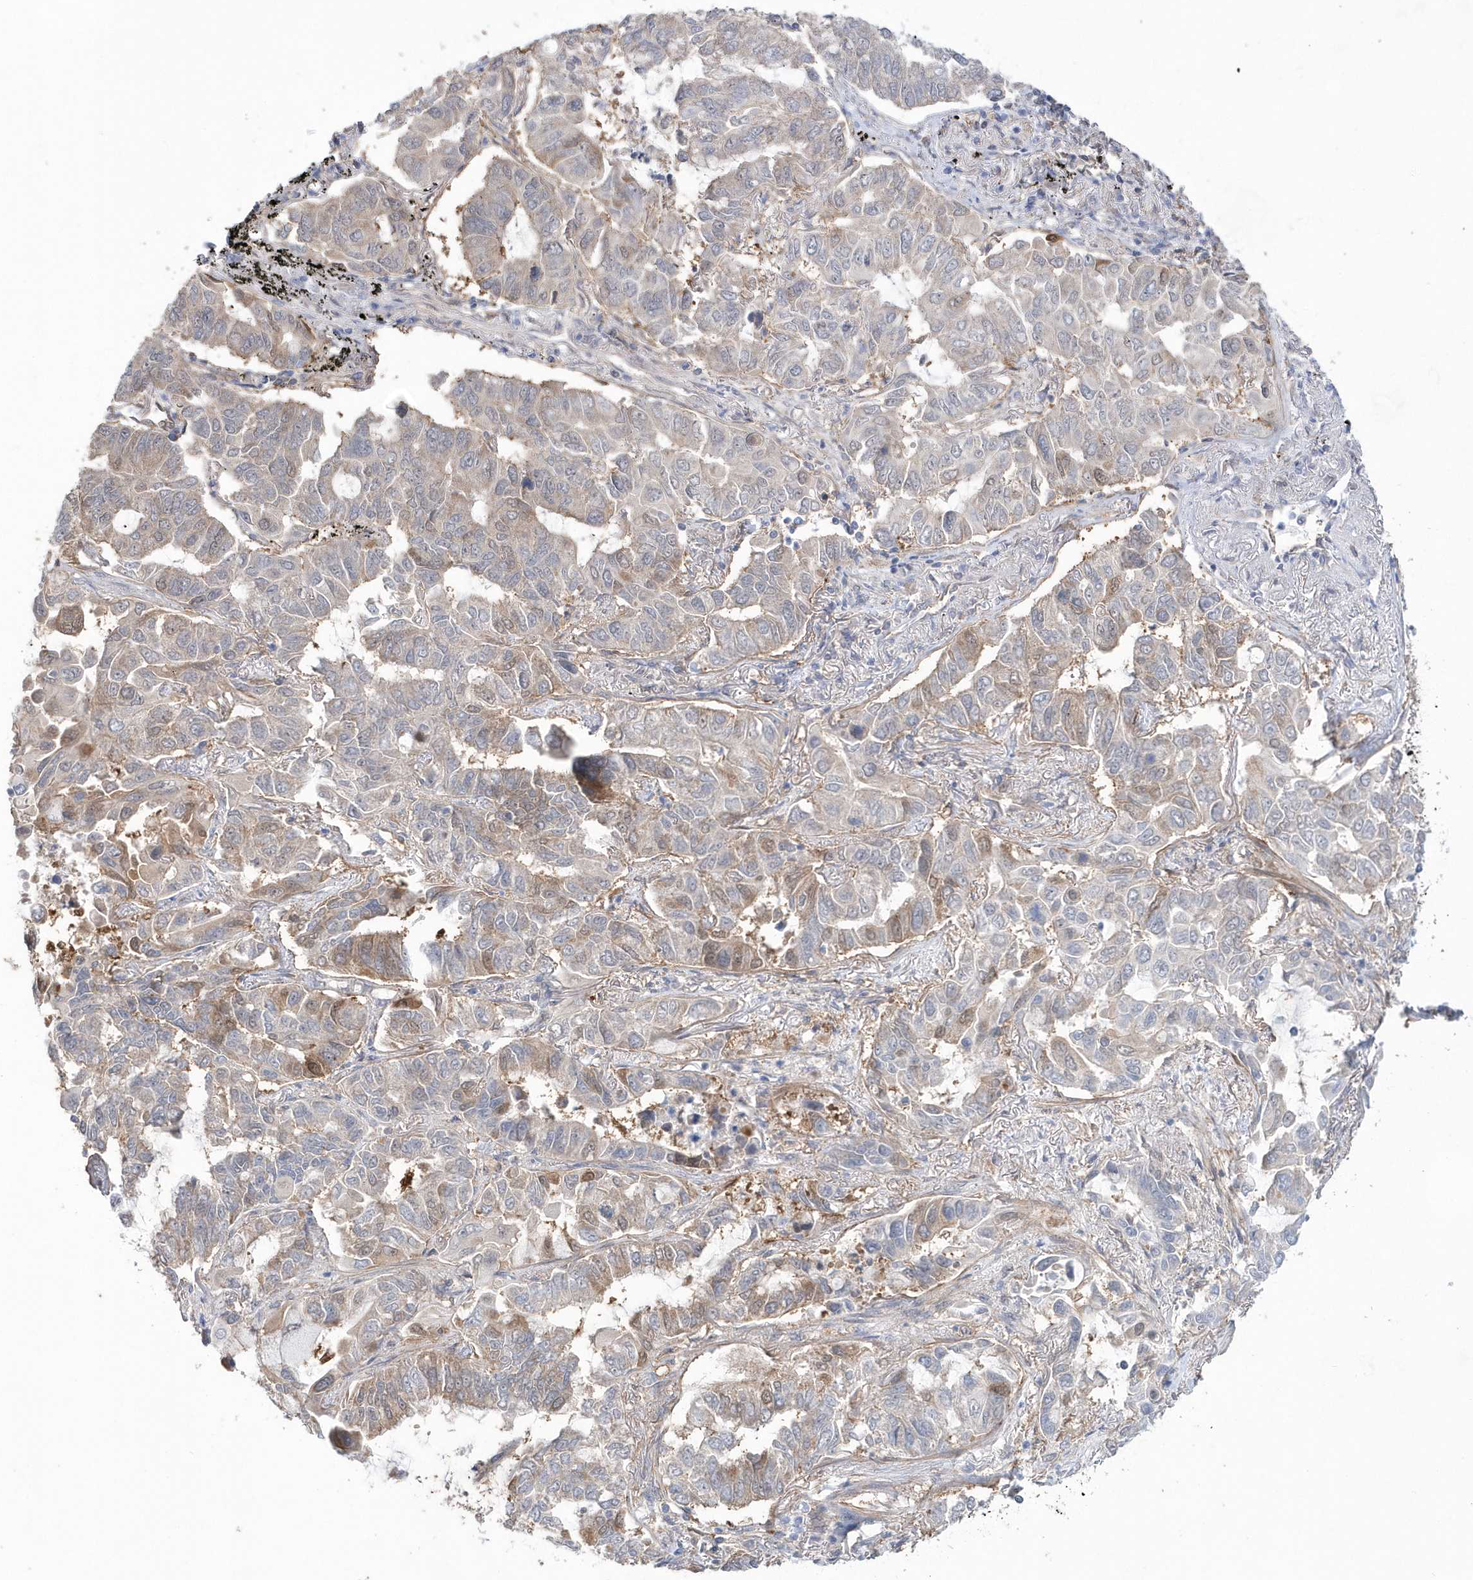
{"staining": {"intensity": "weak", "quantity": "25%-75%", "location": "cytoplasmic/membranous,nuclear"}, "tissue": "lung cancer", "cell_type": "Tumor cells", "image_type": "cancer", "snomed": [{"axis": "morphology", "description": "Adenocarcinoma, NOS"}, {"axis": "topography", "description": "Lung"}], "caption": "An immunohistochemistry (IHC) micrograph of tumor tissue is shown. Protein staining in brown highlights weak cytoplasmic/membranous and nuclear positivity in lung cancer (adenocarcinoma) within tumor cells. The staining was performed using DAB (3,3'-diaminobenzidine), with brown indicating positive protein expression. Nuclei are stained blue with hematoxylin.", "gene": "BDH2", "patient": {"sex": "male", "age": 64}}